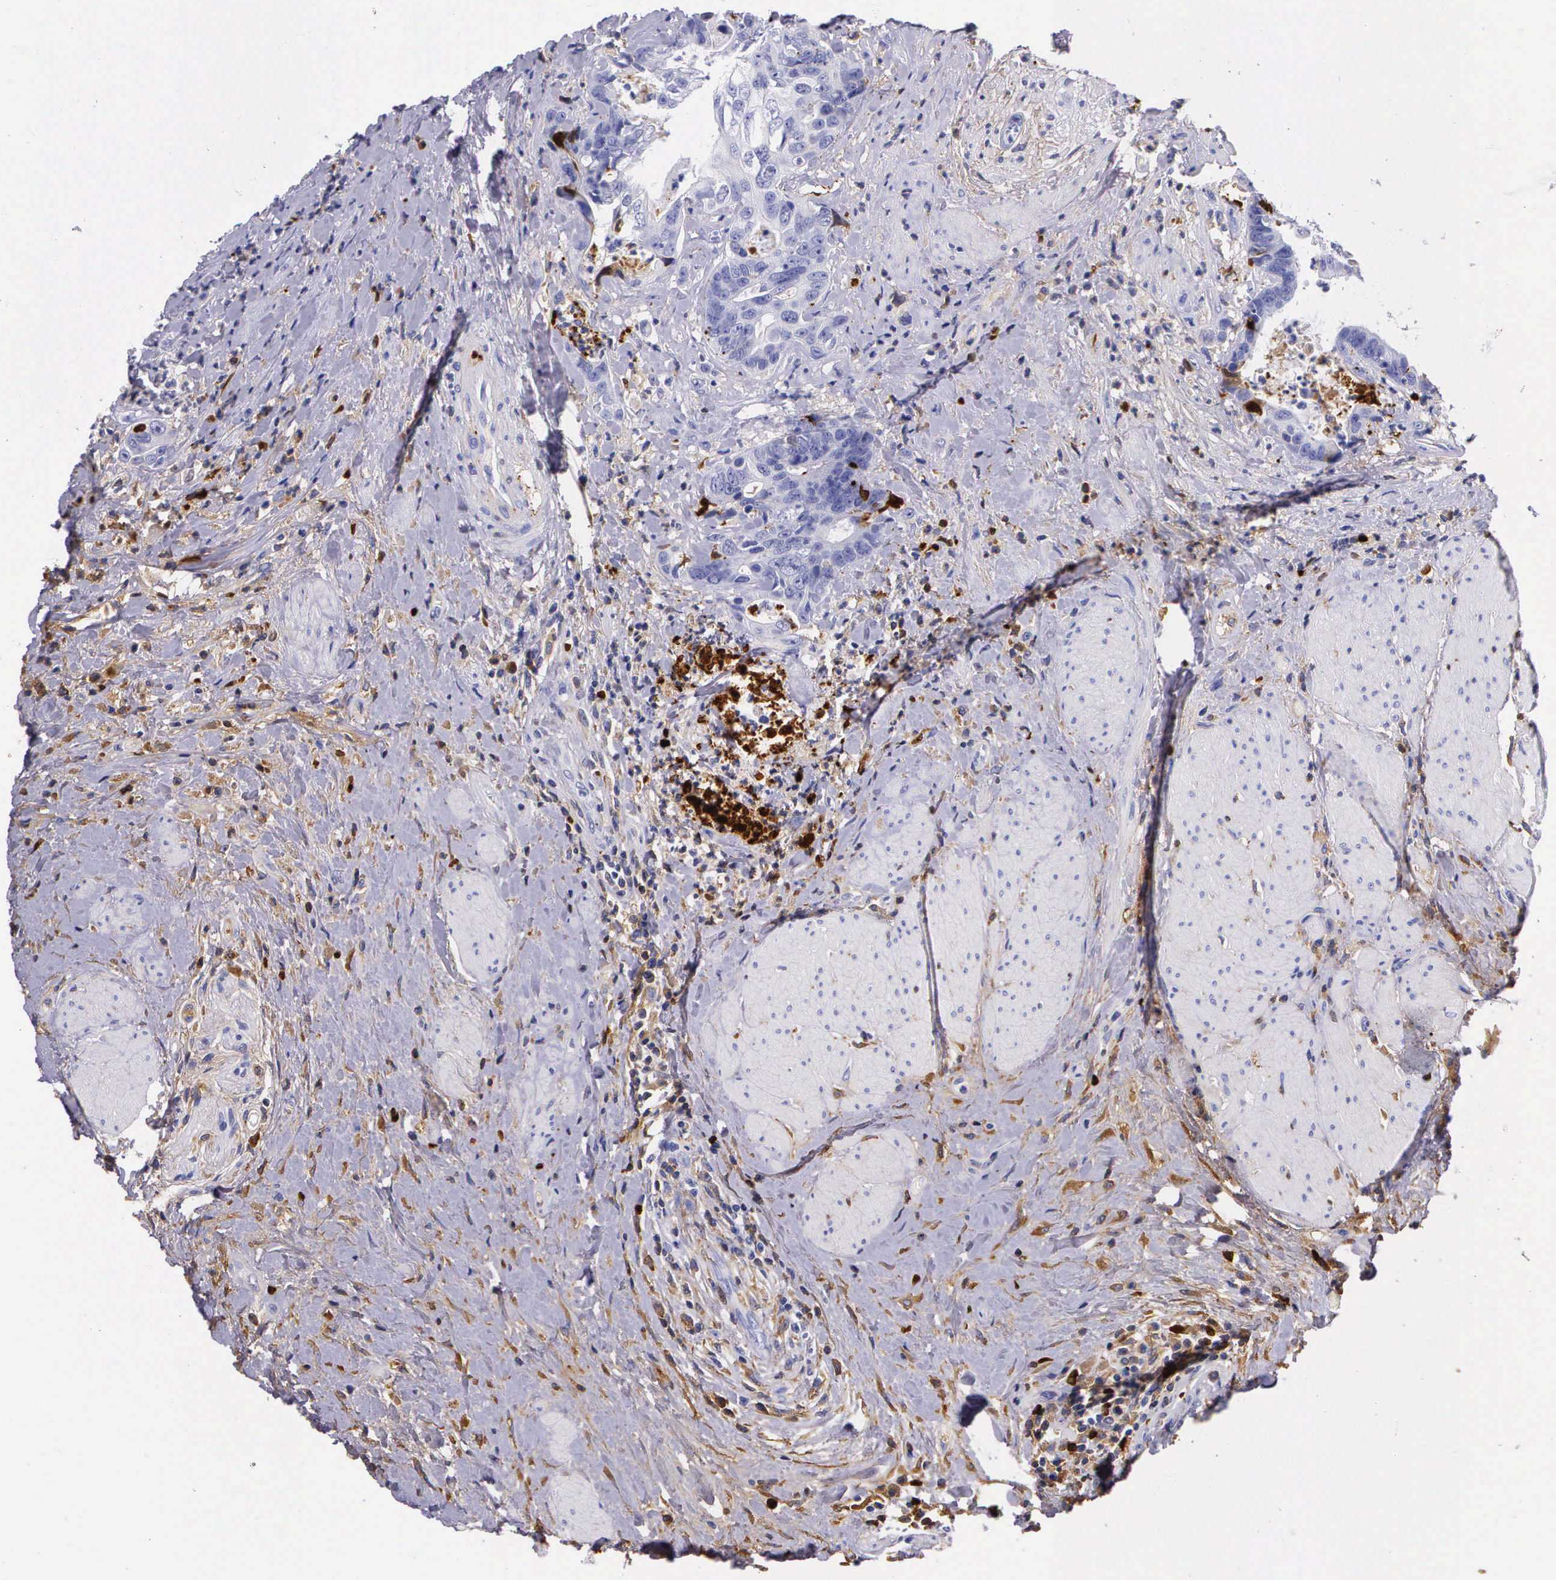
{"staining": {"intensity": "negative", "quantity": "none", "location": "none"}, "tissue": "colorectal cancer", "cell_type": "Tumor cells", "image_type": "cancer", "snomed": [{"axis": "morphology", "description": "Adenocarcinoma, NOS"}, {"axis": "topography", "description": "Rectum"}], "caption": "Image shows no protein expression in tumor cells of colorectal adenocarcinoma tissue. (Brightfield microscopy of DAB immunohistochemistry at high magnification).", "gene": "PLG", "patient": {"sex": "female", "age": 65}}